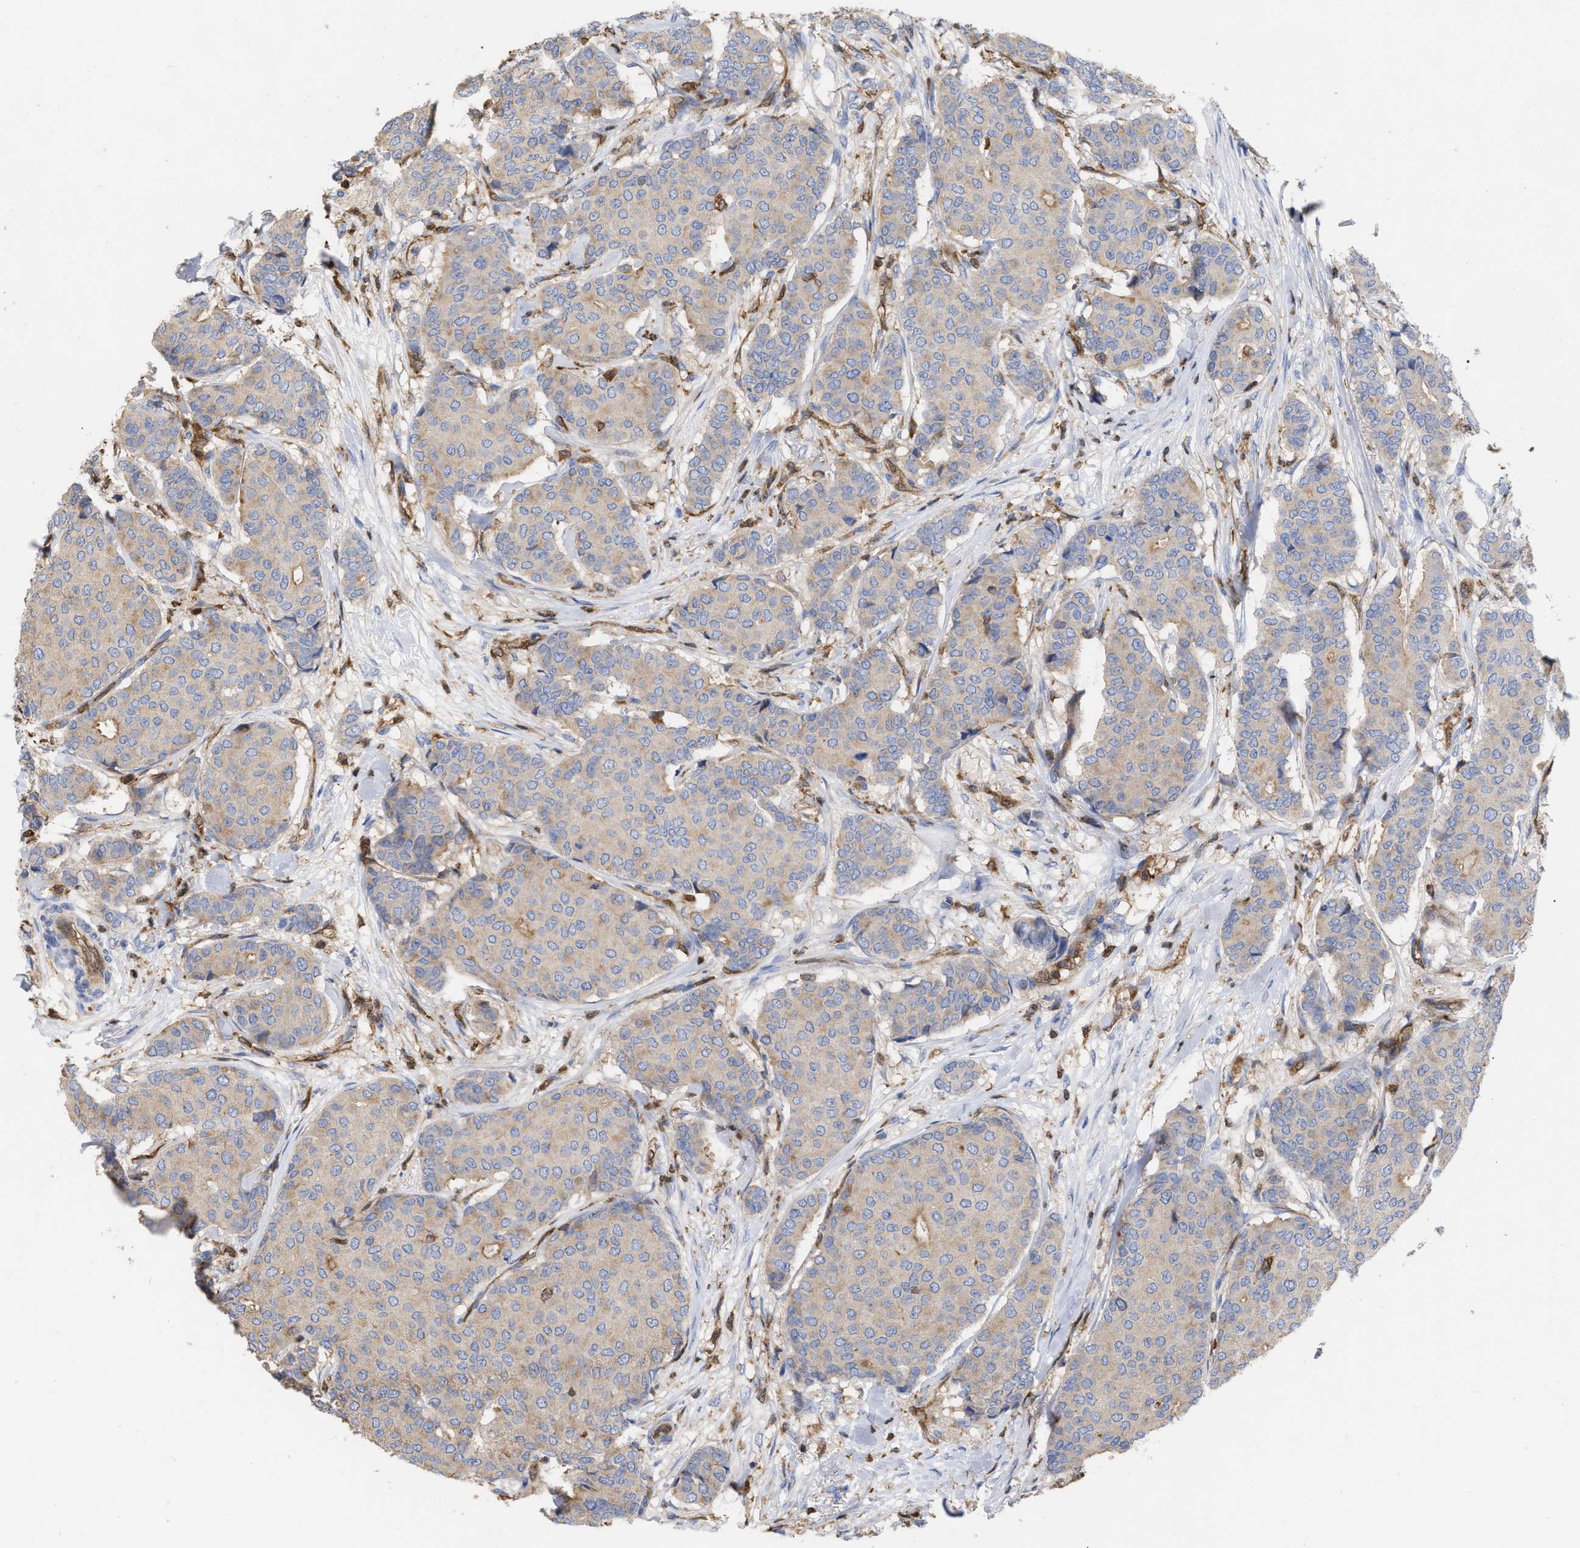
{"staining": {"intensity": "weak", "quantity": ">75%", "location": "cytoplasmic/membranous"}, "tissue": "breast cancer", "cell_type": "Tumor cells", "image_type": "cancer", "snomed": [{"axis": "morphology", "description": "Duct carcinoma"}, {"axis": "topography", "description": "Breast"}], "caption": "IHC (DAB (3,3'-diaminobenzidine)) staining of human breast cancer demonstrates weak cytoplasmic/membranous protein expression in about >75% of tumor cells.", "gene": "GIMAP4", "patient": {"sex": "female", "age": 75}}